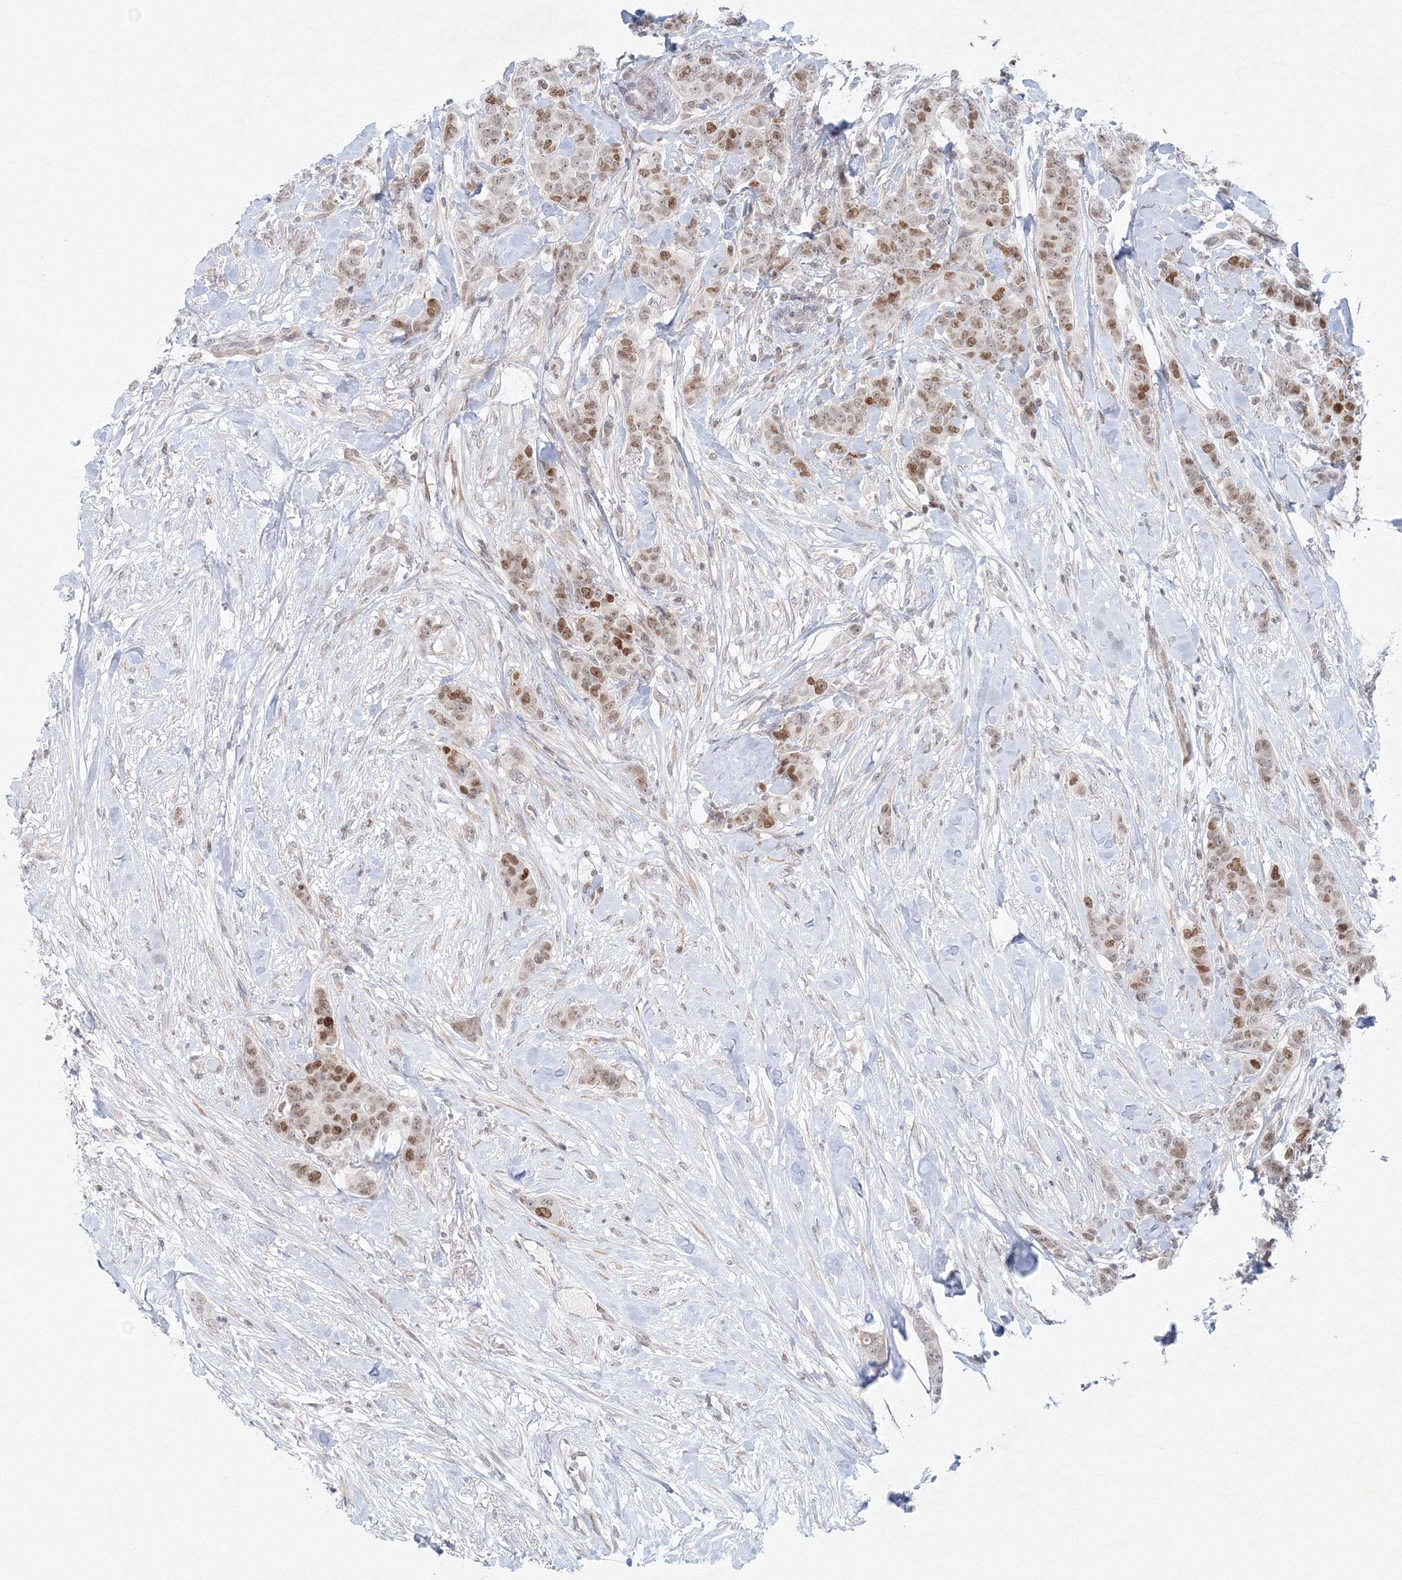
{"staining": {"intensity": "weak", "quantity": ">75%", "location": "nuclear"}, "tissue": "breast cancer", "cell_type": "Tumor cells", "image_type": "cancer", "snomed": [{"axis": "morphology", "description": "Duct carcinoma"}, {"axis": "topography", "description": "Breast"}], "caption": "IHC image of human breast invasive ductal carcinoma stained for a protein (brown), which demonstrates low levels of weak nuclear expression in about >75% of tumor cells.", "gene": "KIF4A", "patient": {"sex": "female", "age": 40}}